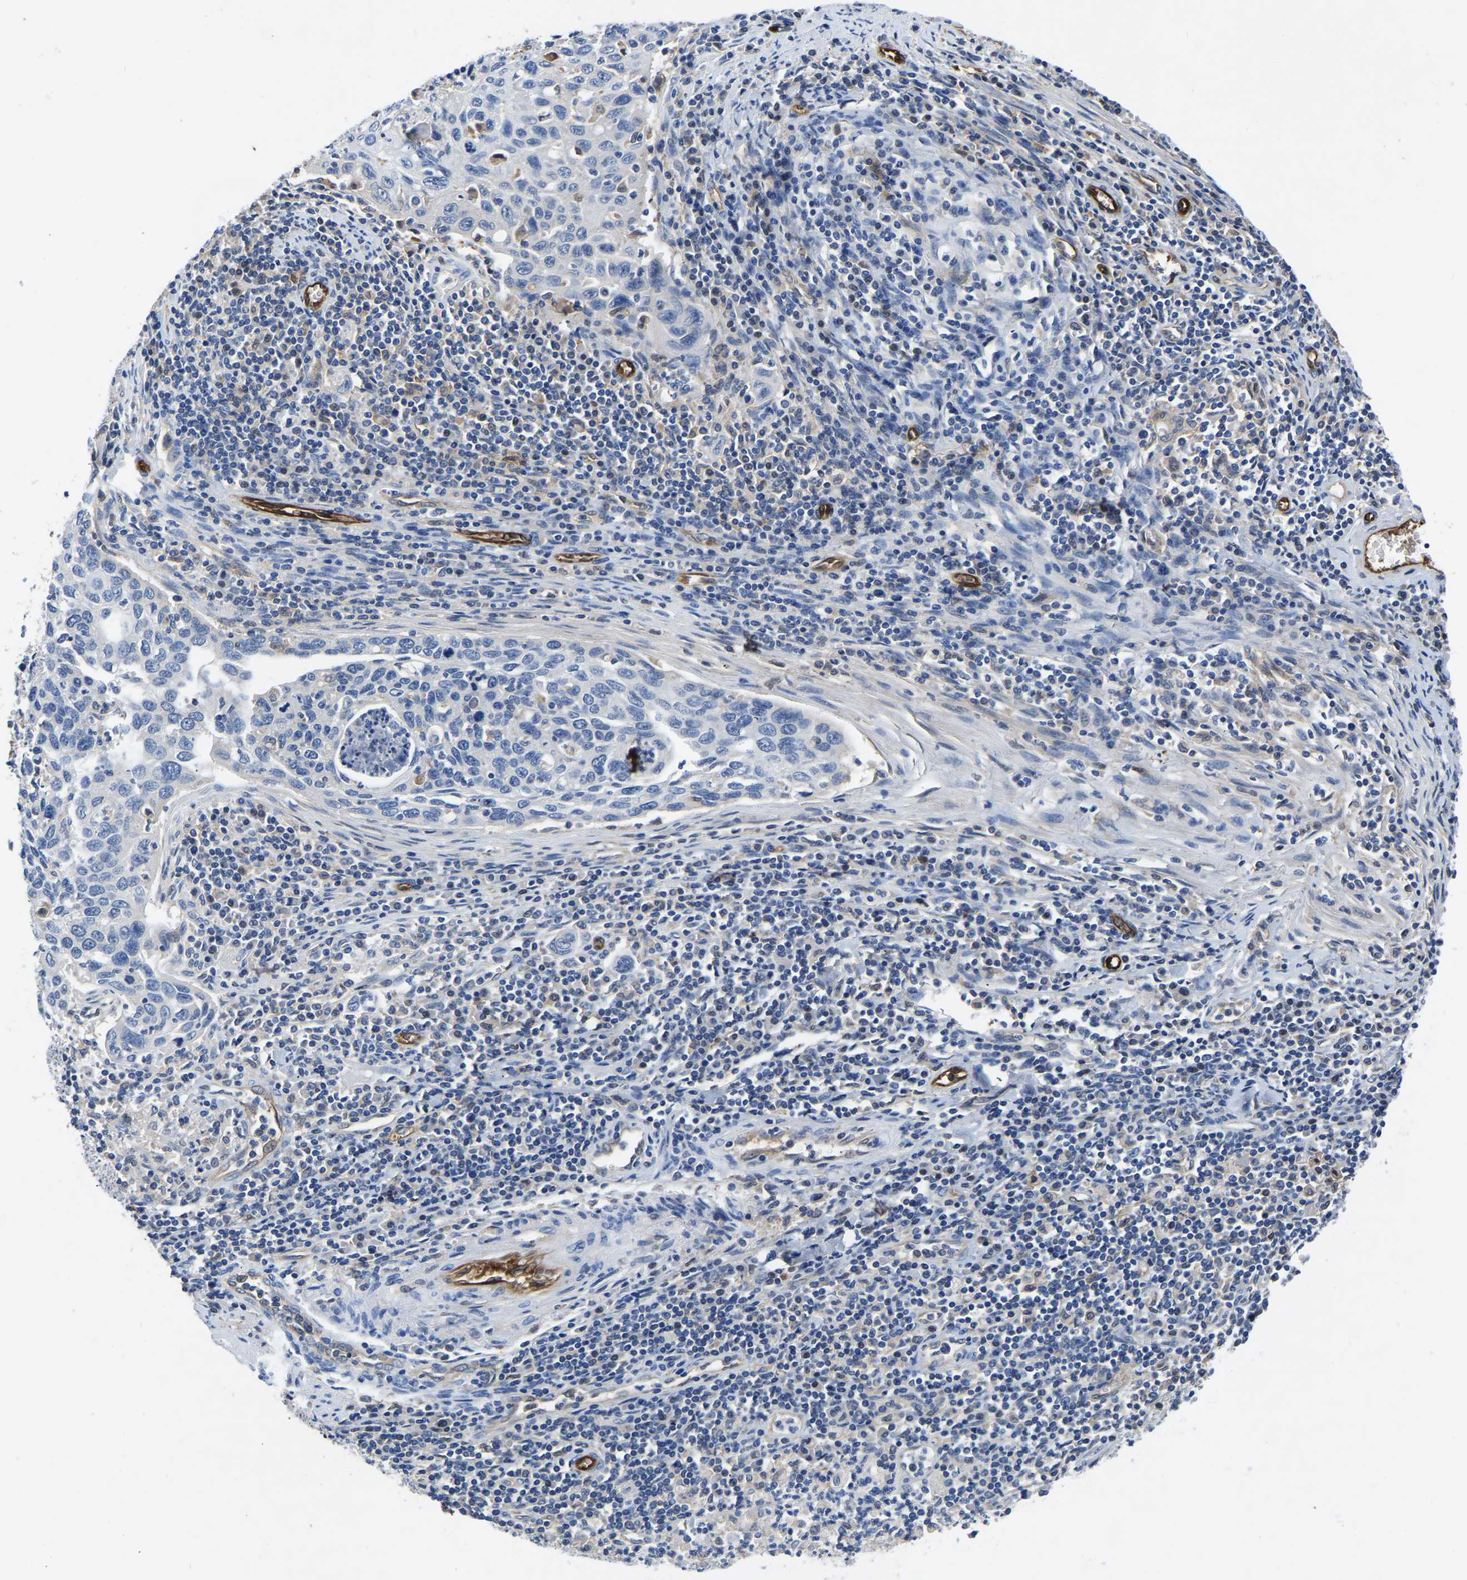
{"staining": {"intensity": "negative", "quantity": "none", "location": "none"}, "tissue": "cervical cancer", "cell_type": "Tumor cells", "image_type": "cancer", "snomed": [{"axis": "morphology", "description": "Squamous cell carcinoma, NOS"}, {"axis": "topography", "description": "Cervix"}], "caption": "The immunohistochemistry image has no significant positivity in tumor cells of squamous cell carcinoma (cervical) tissue. Brightfield microscopy of immunohistochemistry (IHC) stained with DAB (brown) and hematoxylin (blue), captured at high magnification.", "gene": "ATG2B", "patient": {"sex": "female", "age": 53}}